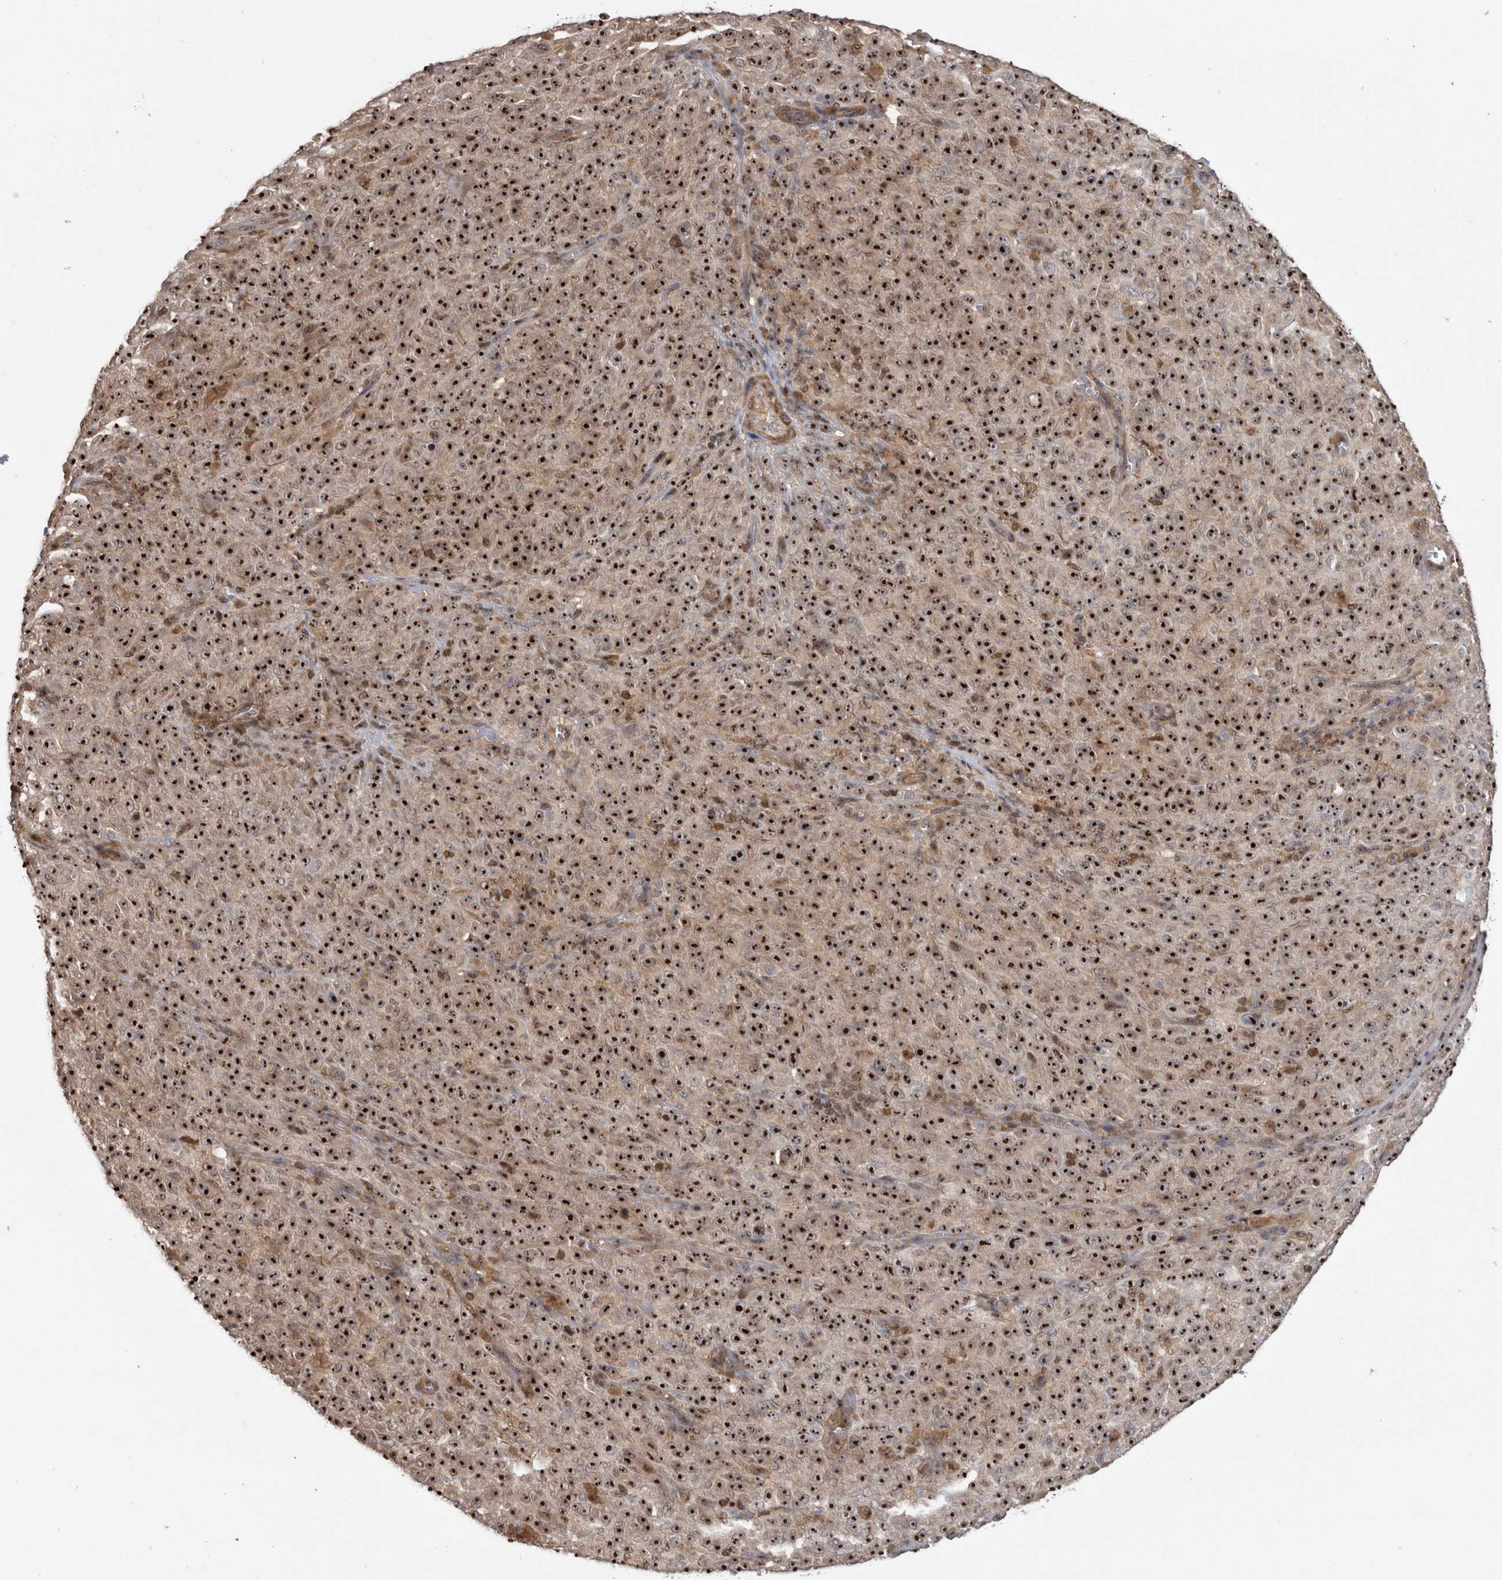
{"staining": {"intensity": "strong", "quantity": ">75%", "location": "nuclear"}, "tissue": "melanoma", "cell_type": "Tumor cells", "image_type": "cancer", "snomed": [{"axis": "morphology", "description": "Malignant melanoma, NOS"}, {"axis": "topography", "description": "Skin"}], "caption": "Immunohistochemical staining of melanoma demonstrates strong nuclear protein expression in about >75% of tumor cells.", "gene": "TDRD7", "patient": {"sex": "female", "age": 82}}